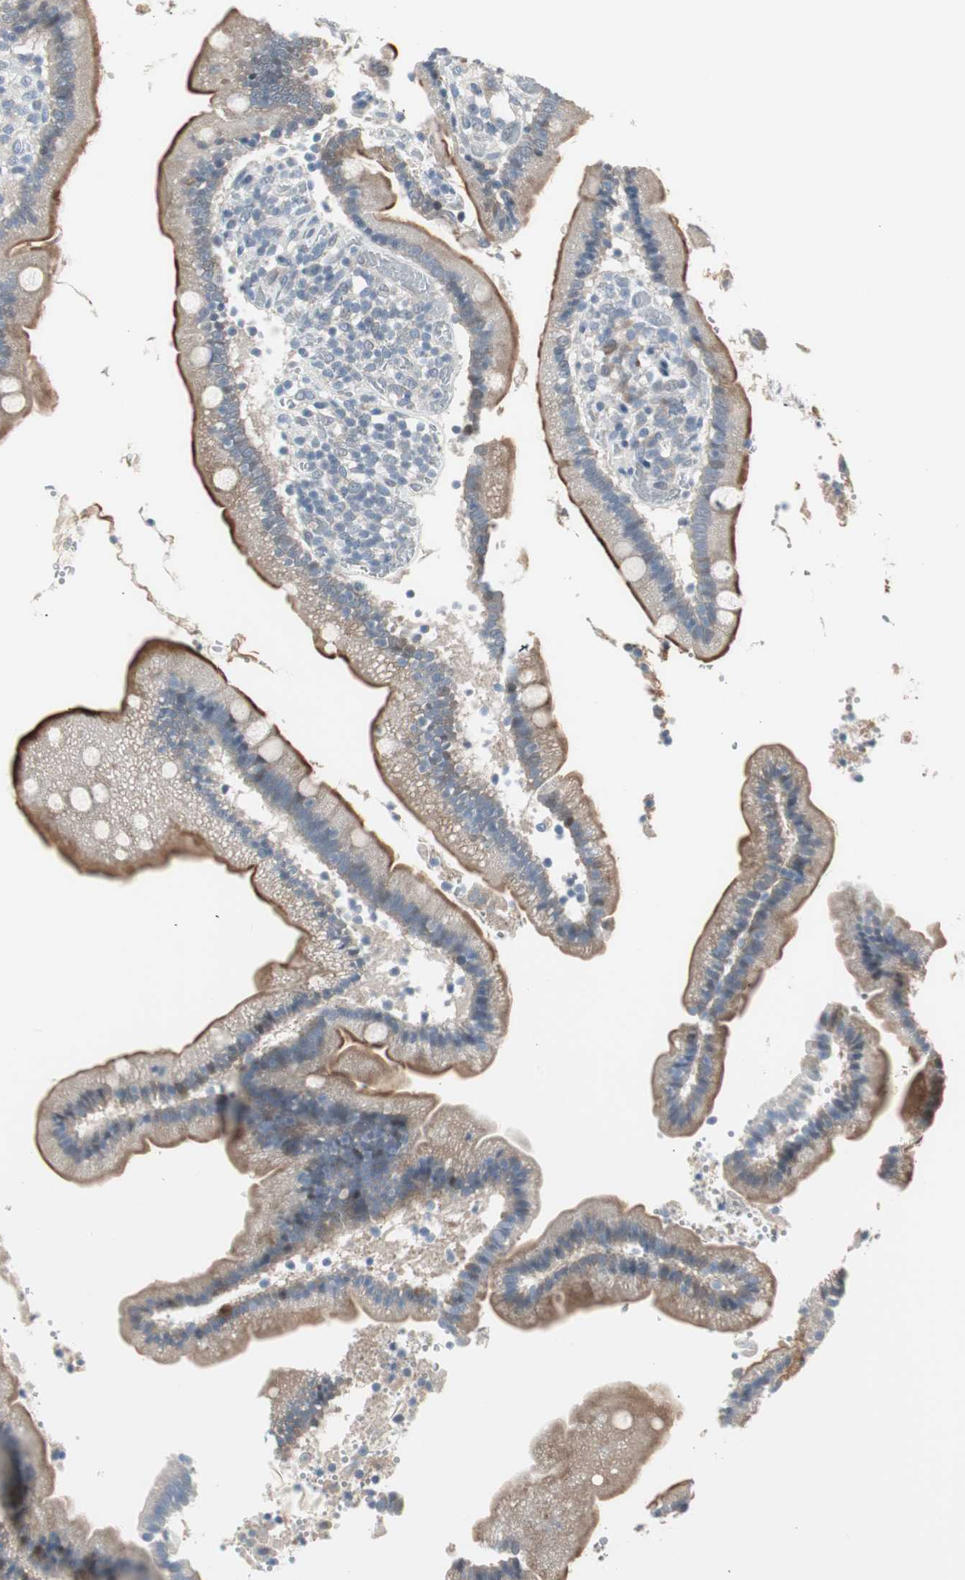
{"staining": {"intensity": "strong", "quantity": ">75%", "location": "cytoplasmic/membranous"}, "tissue": "duodenum", "cell_type": "Glandular cells", "image_type": "normal", "snomed": [{"axis": "morphology", "description": "Normal tissue, NOS"}, {"axis": "topography", "description": "Duodenum"}], "caption": "Immunohistochemistry (IHC) of benign human duodenum reveals high levels of strong cytoplasmic/membranous expression in approximately >75% of glandular cells. Using DAB (3,3'-diaminobenzidine) (brown) and hematoxylin (blue) stains, captured at high magnification using brightfield microscopy.", "gene": "PDZK1", "patient": {"sex": "male", "age": 66}}